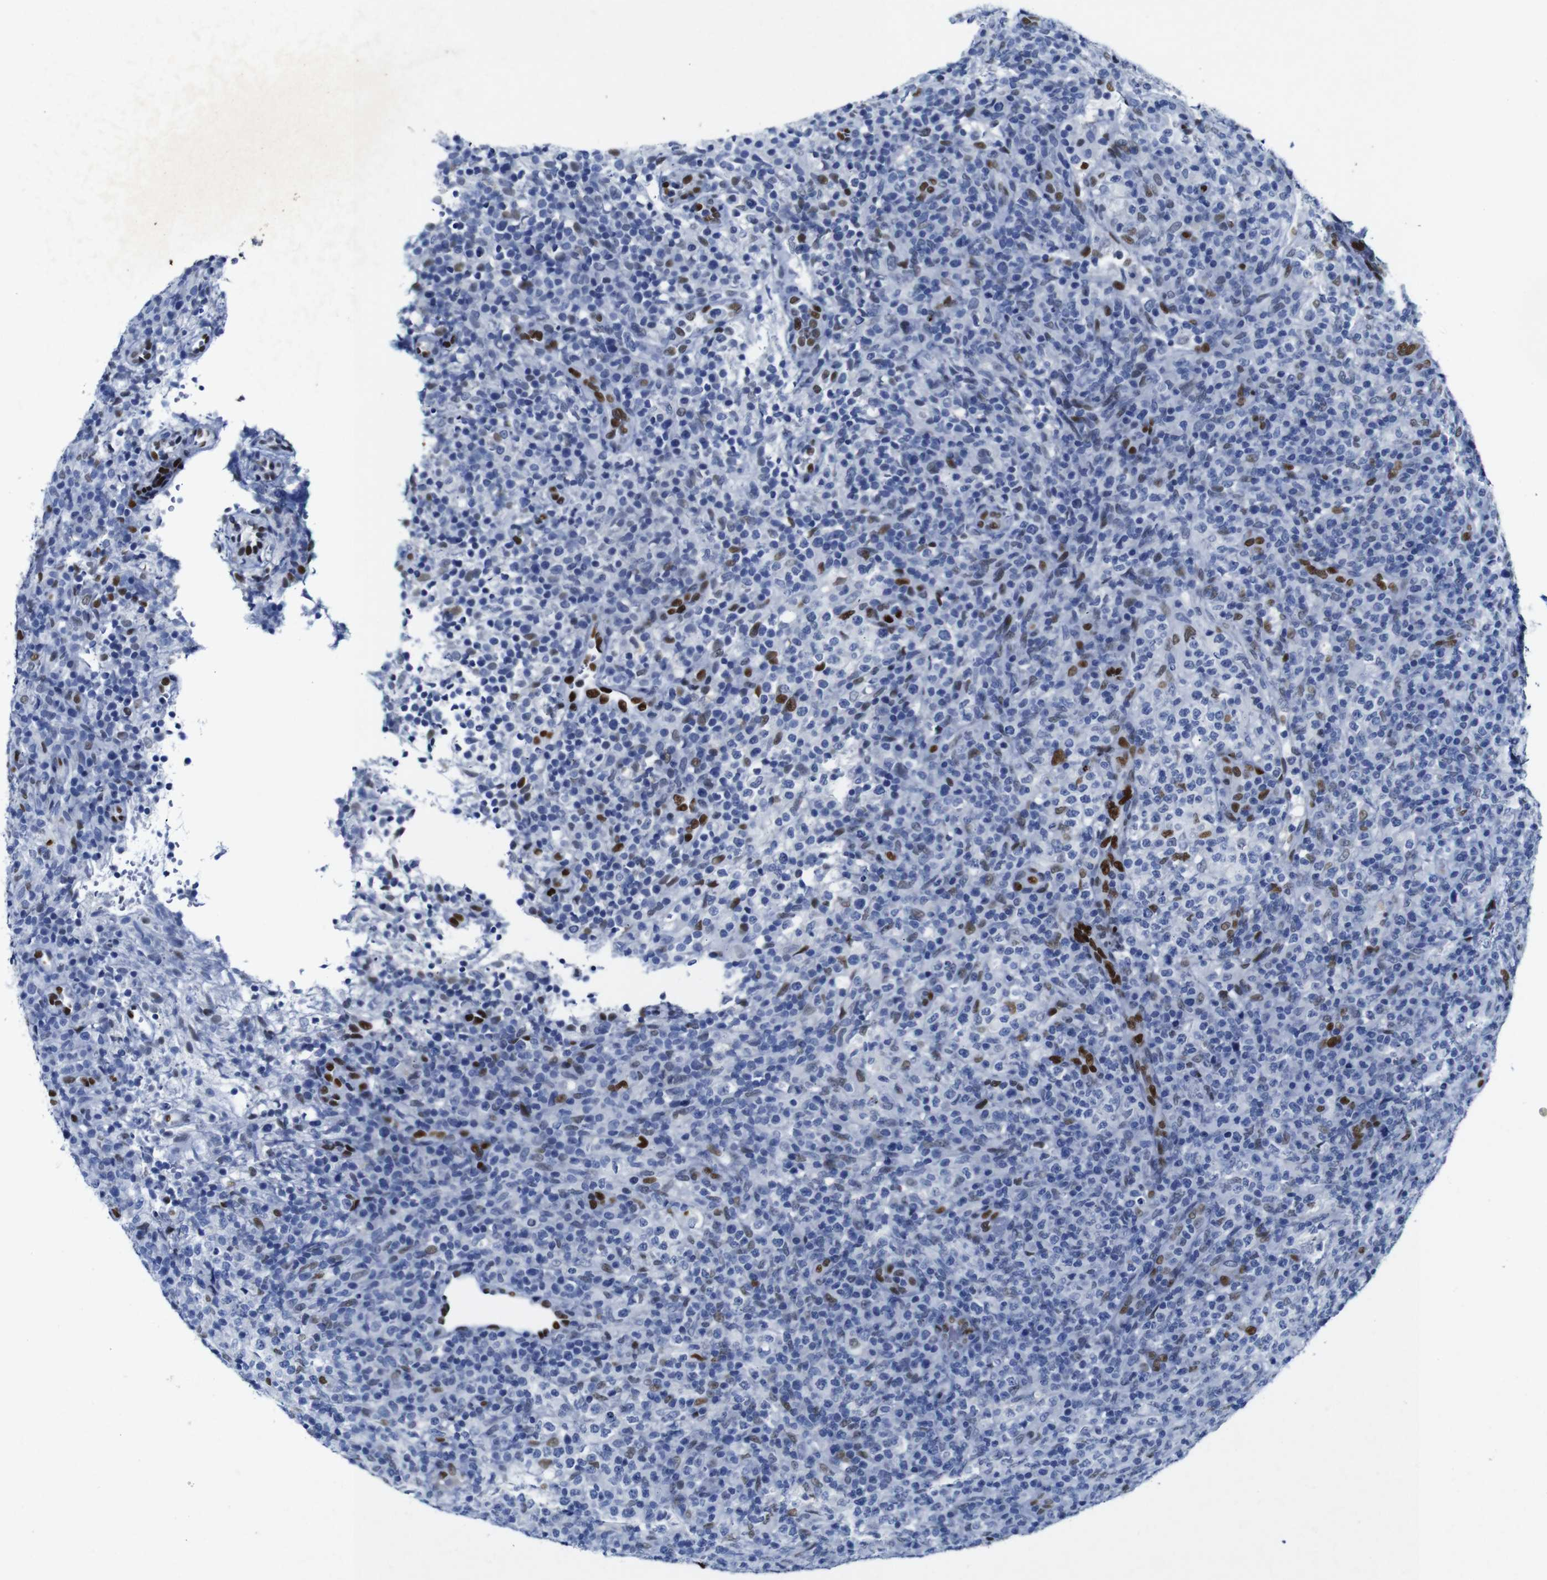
{"staining": {"intensity": "moderate", "quantity": "<25%", "location": "nuclear"}, "tissue": "lymphoma", "cell_type": "Tumor cells", "image_type": "cancer", "snomed": [{"axis": "morphology", "description": "Malignant lymphoma, non-Hodgkin's type, High grade"}, {"axis": "topography", "description": "Lymph node"}], "caption": "Immunohistochemistry (IHC) (DAB (3,3'-diaminobenzidine)) staining of human lymphoma demonstrates moderate nuclear protein expression in about <25% of tumor cells.", "gene": "FOSL2", "patient": {"sex": "female", "age": 76}}